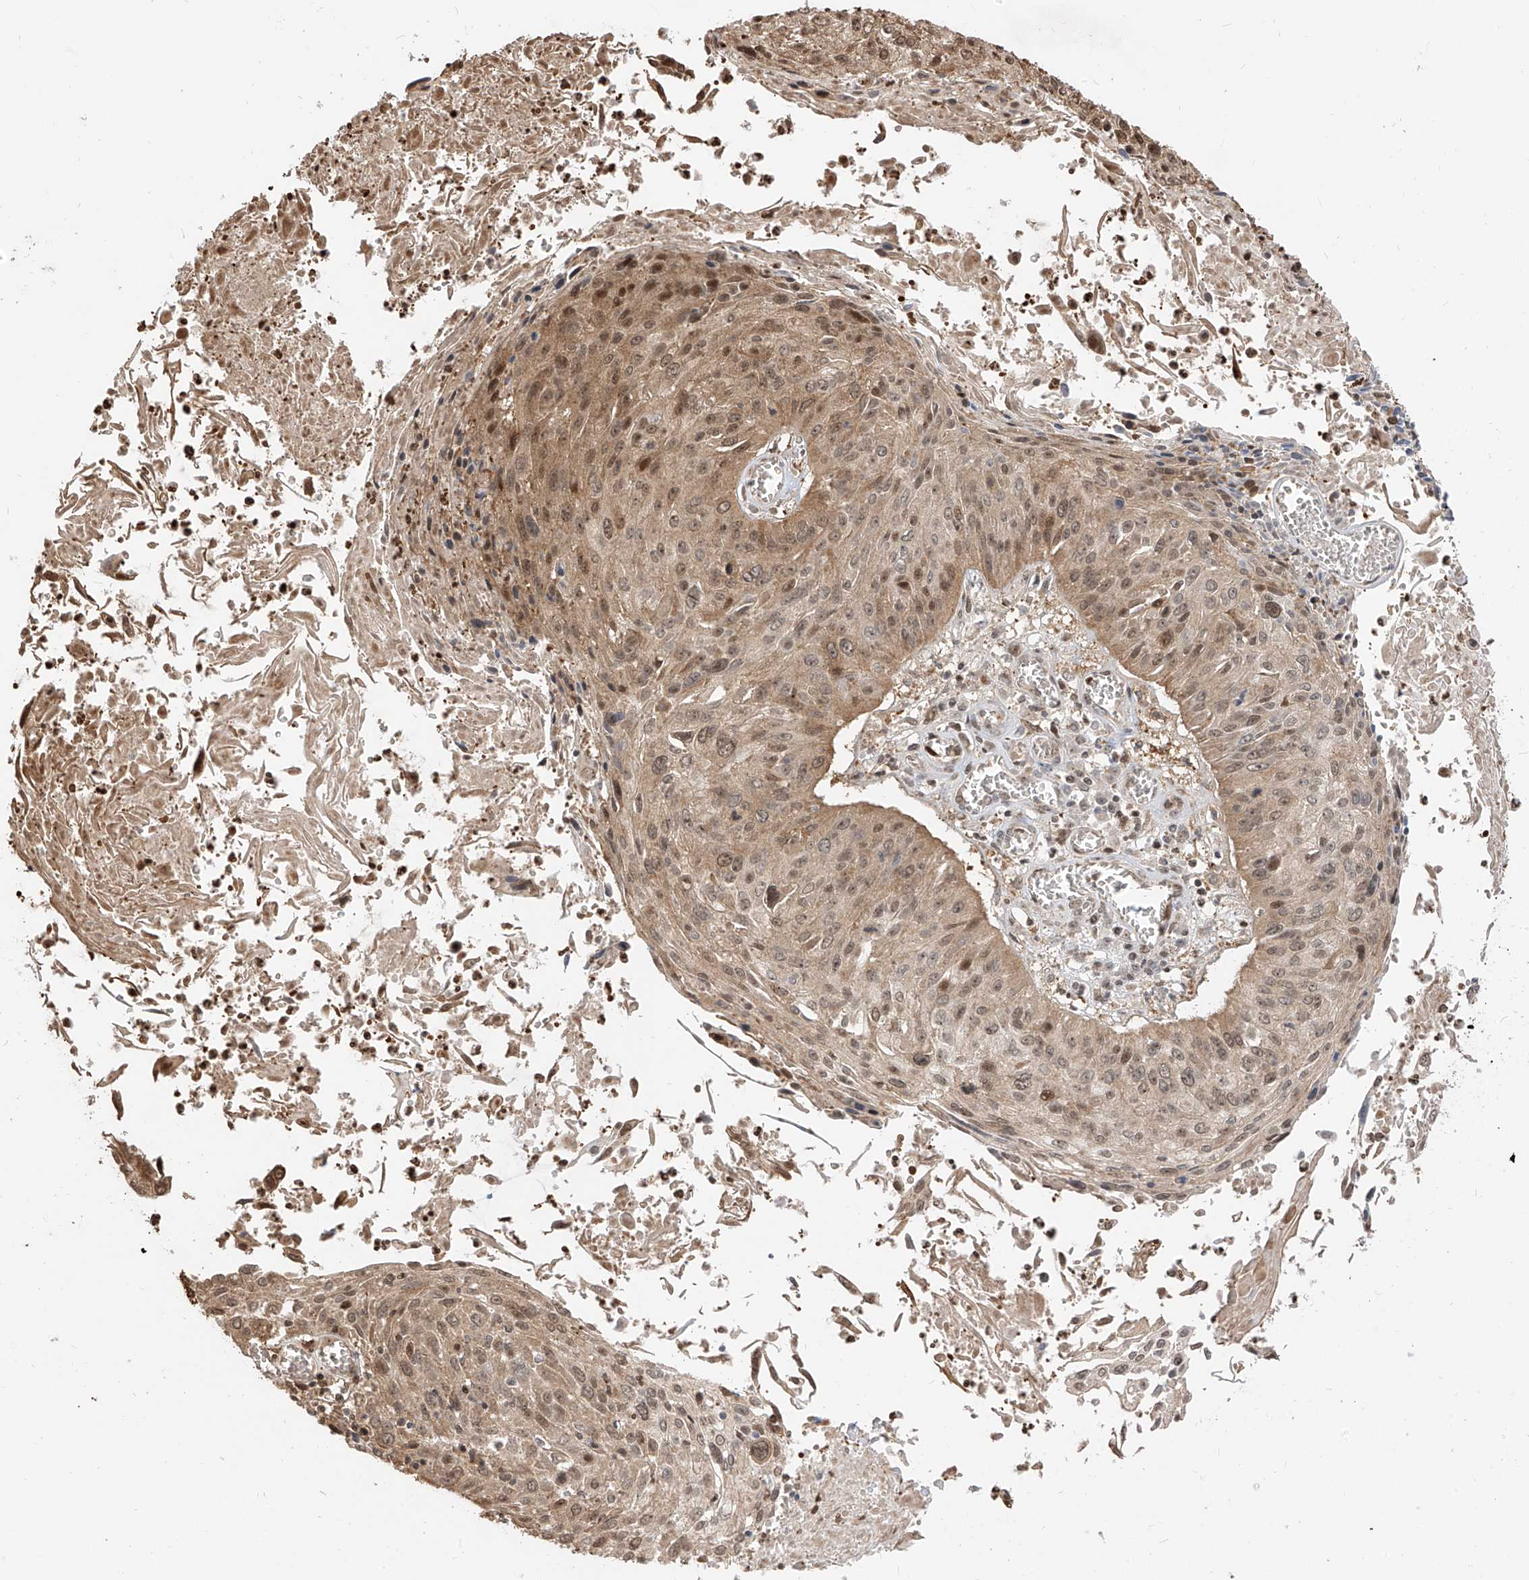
{"staining": {"intensity": "moderate", "quantity": ">75%", "location": "cytoplasmic/membranous,nuclear"}, "tissue": "cervical cancer", "cell_type": "Tumor cells", "image_type": "cancer", "snomed": [{"axis": "morphology", "description": "Squamous cell carcinoma, NOS"}, {"axis": "topography", "description": "Cervix"}], "caption": "Human cervical cancer stained with a brown dye displays moderate cytoplasmic/membranous and nuclear positive positivity in about >75% of tumor cells.", "gene": "VMP1", "patient": {"sex": "female", "age": 51}}